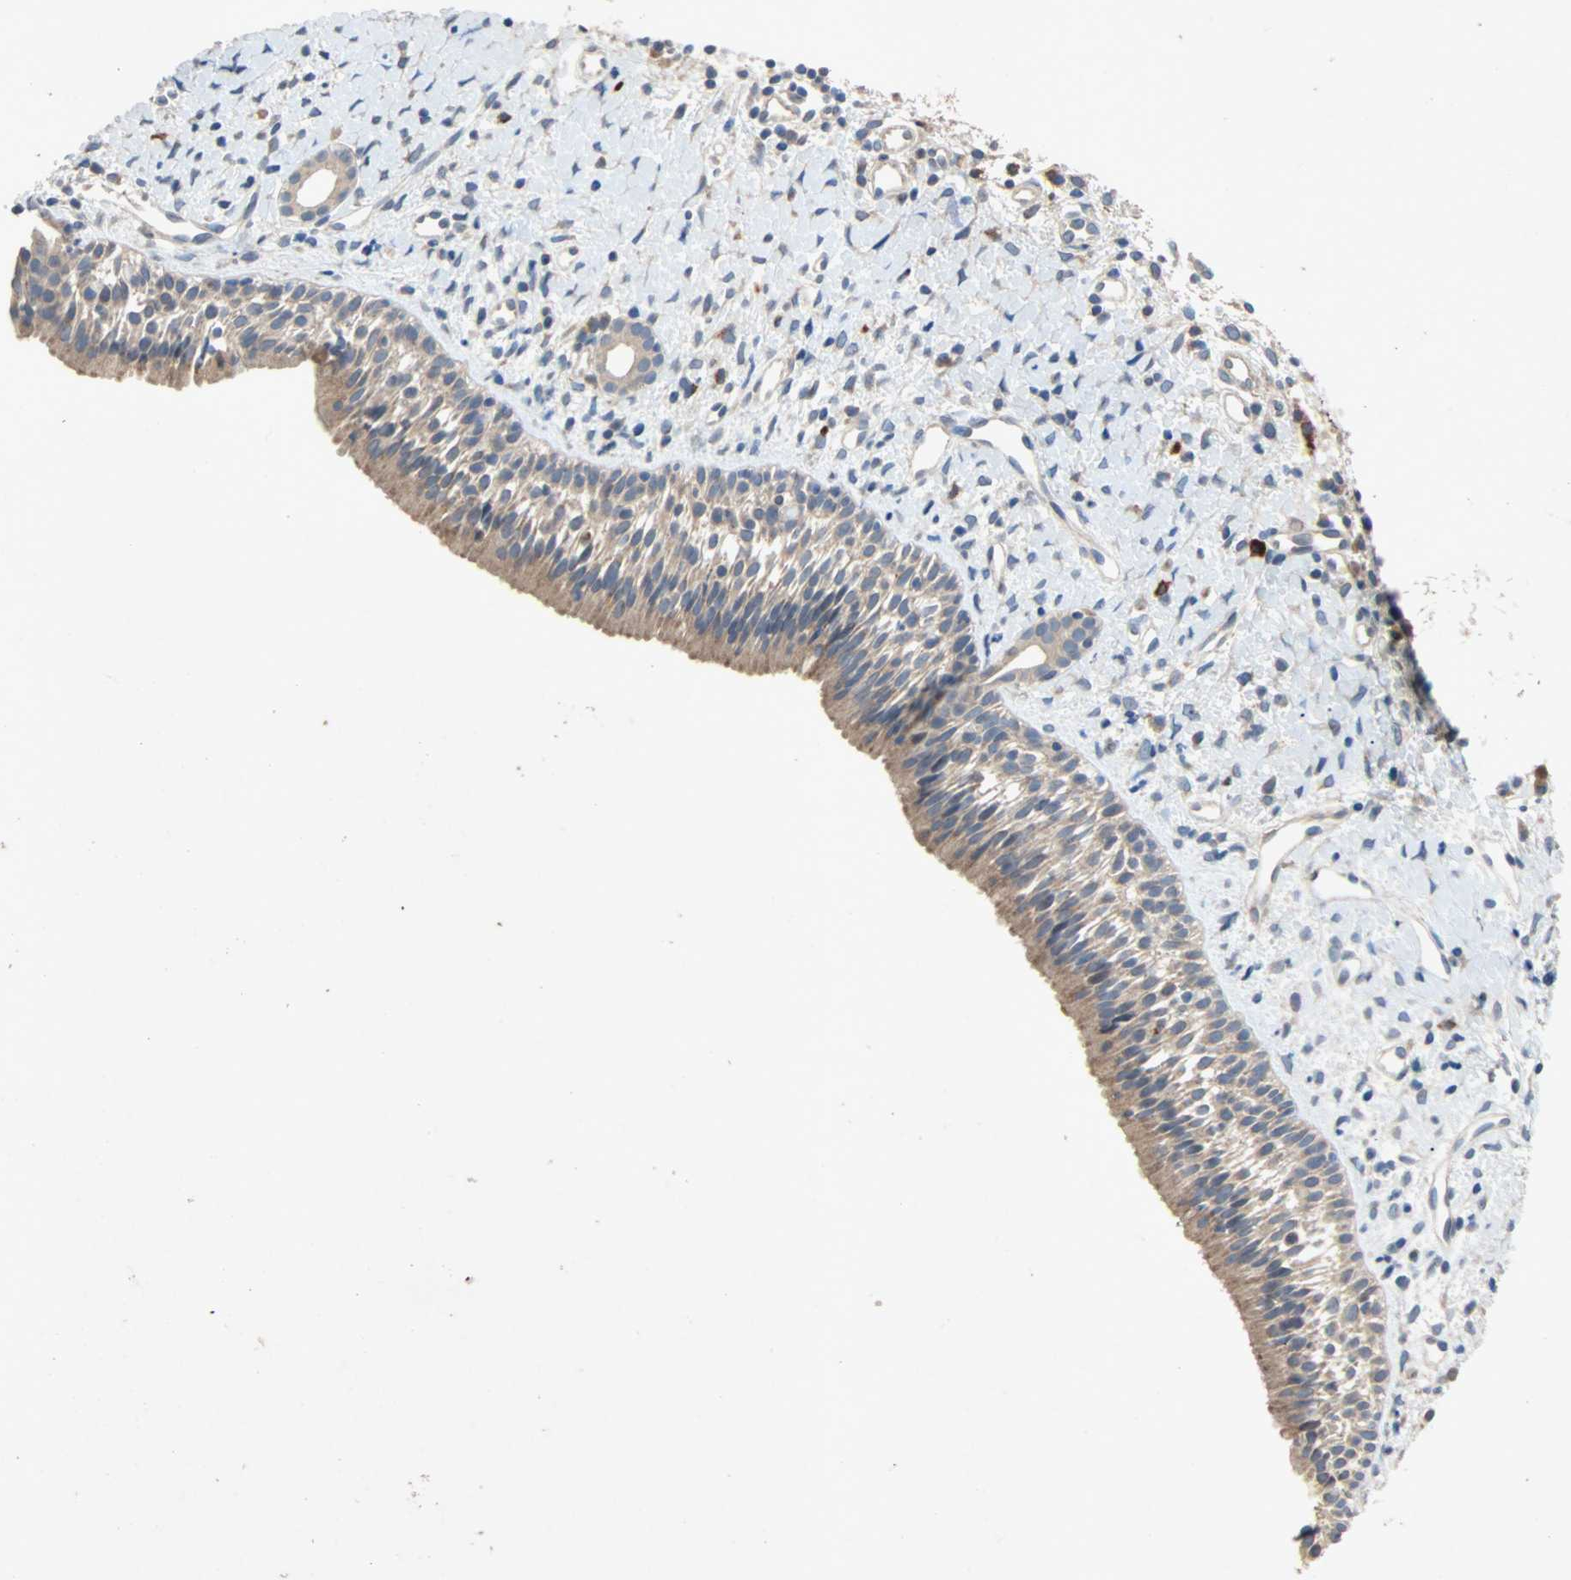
{"staining": {"intensity": "moderate", "quantity": ">75%", "location": "cytoplasmic/membranous"}, "tissue": "nasopharynx", "cell_type": "Respiratory epithelial cells", "image_type": "normal", "snomed": [{"axis": "morphology", "description": "Normal tissue, NOS"}, {"axis": "topography", "description": "Nasopharynx"}], "caption": "Human nasopharynx stained for a protein (brown) demonstrates moderate cytoplasmic/membranous positive expression in about >75% of respiratory epithelial cells.", "gene": "XYLT1", "patient": {"sex": "male", "age": 22}}